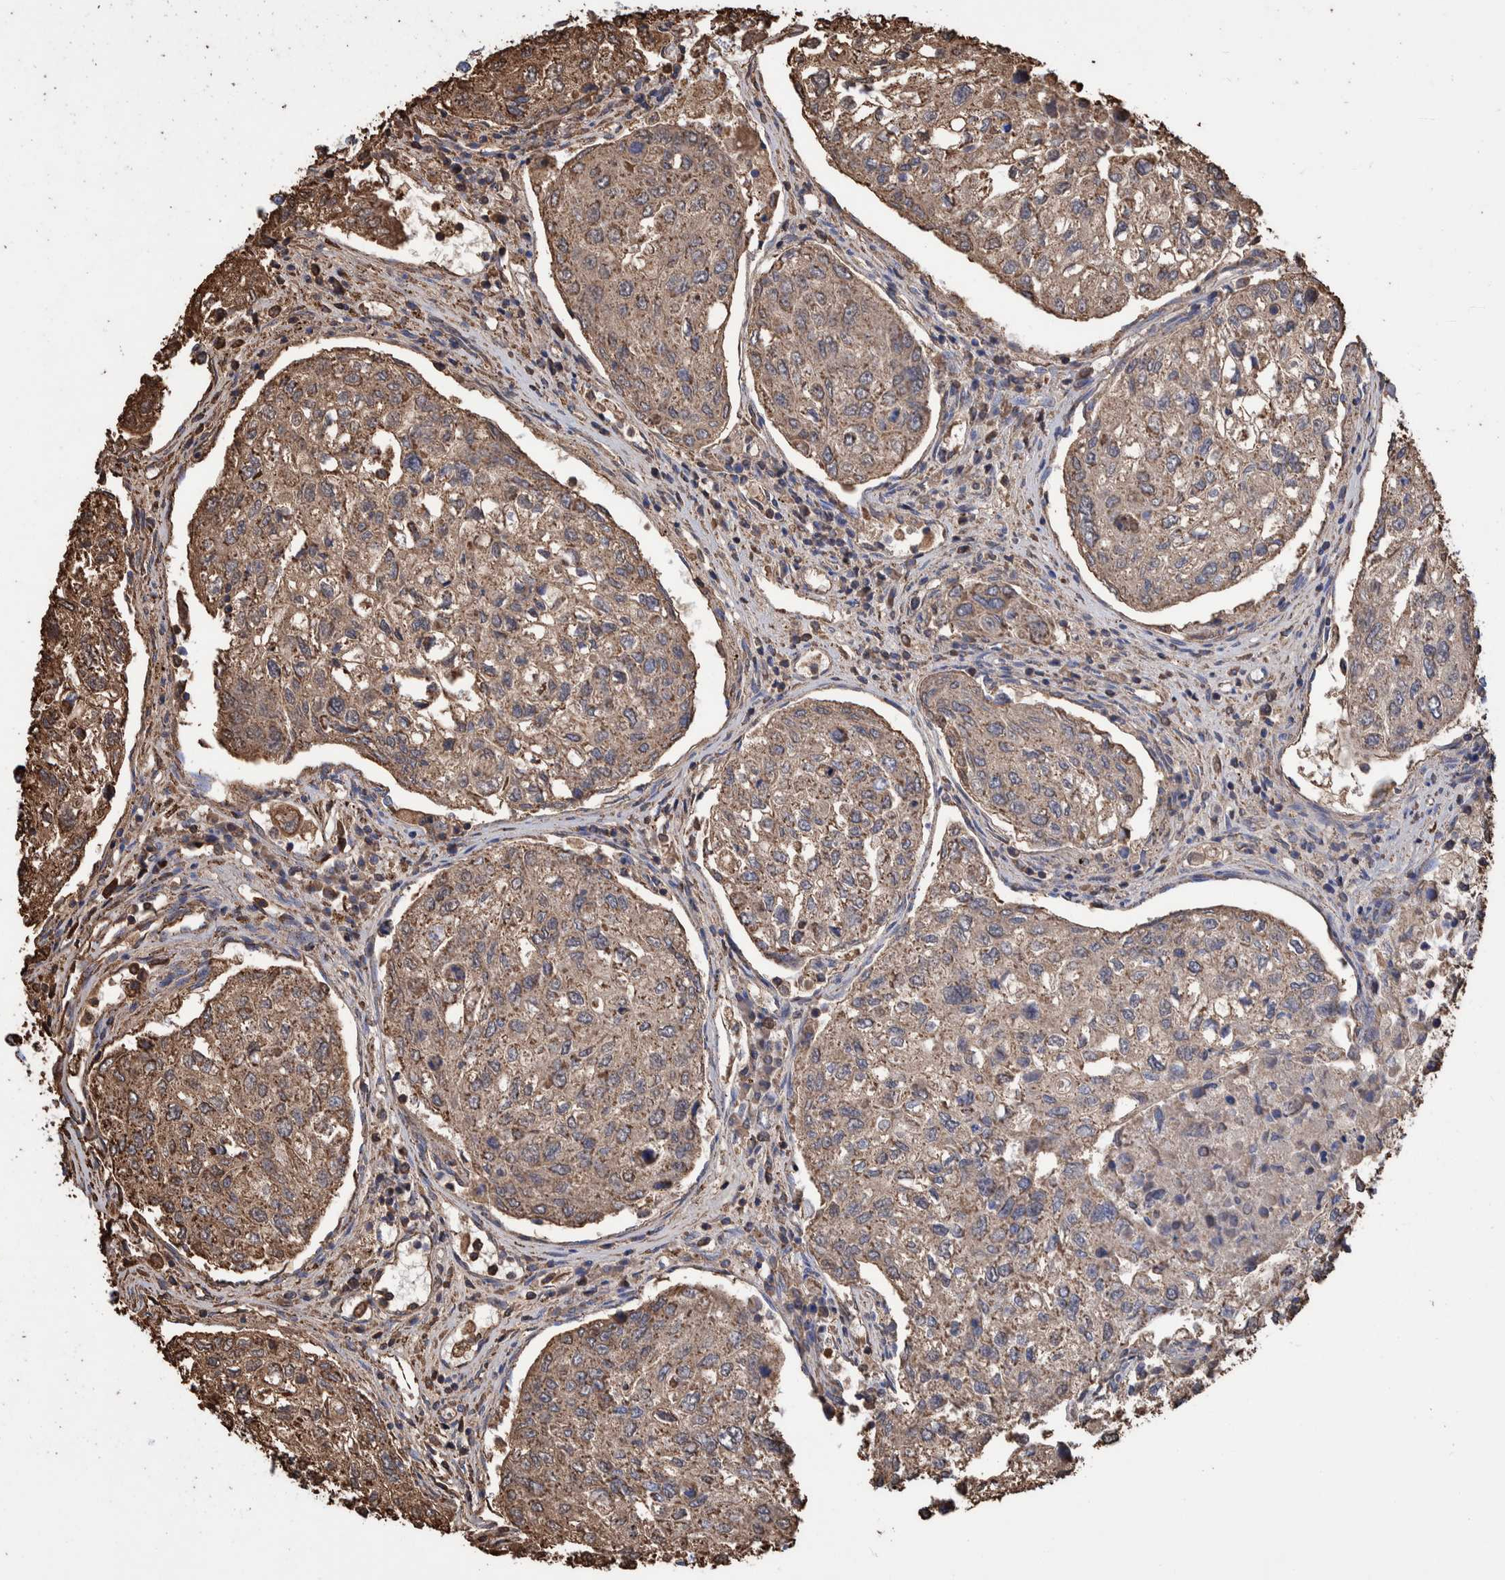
{"staining": {"intensity": "moderate", "quantity": ">75%", "location": "cytoplasmic/membranous"}, "tissue": "urothelial cancer", "cell_type": "Tumor cells", "image_type": "cancer", "snomed": [{"axis": "morphology", "description": "Urothelial carcinoma, High grade"}, {"axis": "topography", "description": "Lymph node"}, {"axis": "topography", "description": "Urinary bladder"}], "caption": "Moderate cytoplasmic/membranous staining for a protein is seen in approximately >75% of tumor cells of urothelial cancer using immunohistochemistry.", "gene": "VPS26C", "patient": {"sex": "male", "age": 51}}